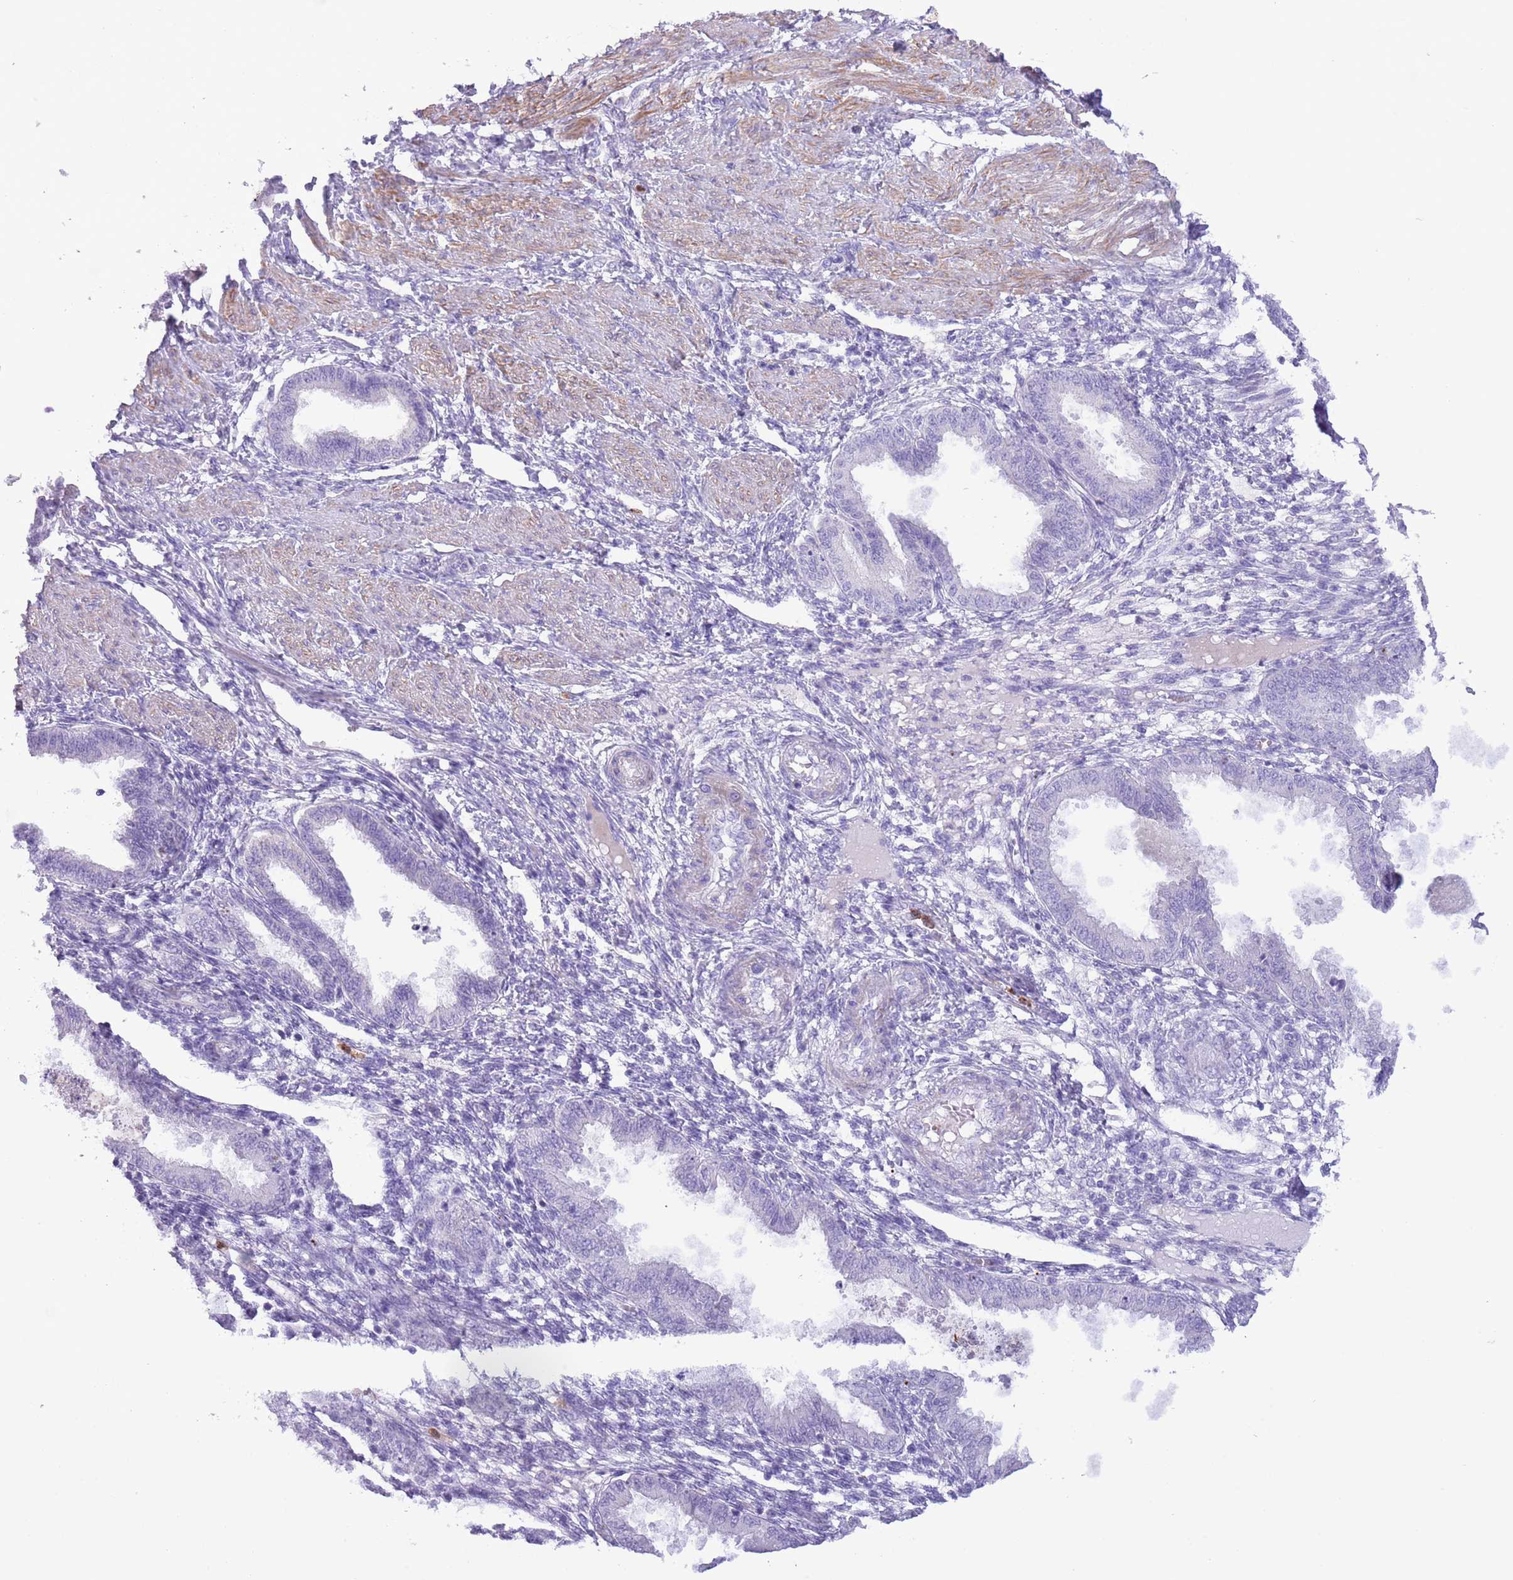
{"staining": {"intensity": "negative", "quantity": "none", "location": "none"}, "tissue": "endometrium", "cell_type": "Cells in endometrial stroma", "image_type": "normal", "snomed": [{"axis": "morphology", "description": "Normal tissue, NOS"}, {"axis": "topography", "description": "Endometrium"}], "caption": "High power microscopy micrograph of an immunohistochemistry (IHC) photomicrograph of normal endometrium, revealing no significant expression in cells in endometrial stroma. (IHC, brightfield microscopy, high magnification).", "gene": "OR6M1", "patient": {"sex": "female", "age": 33}}